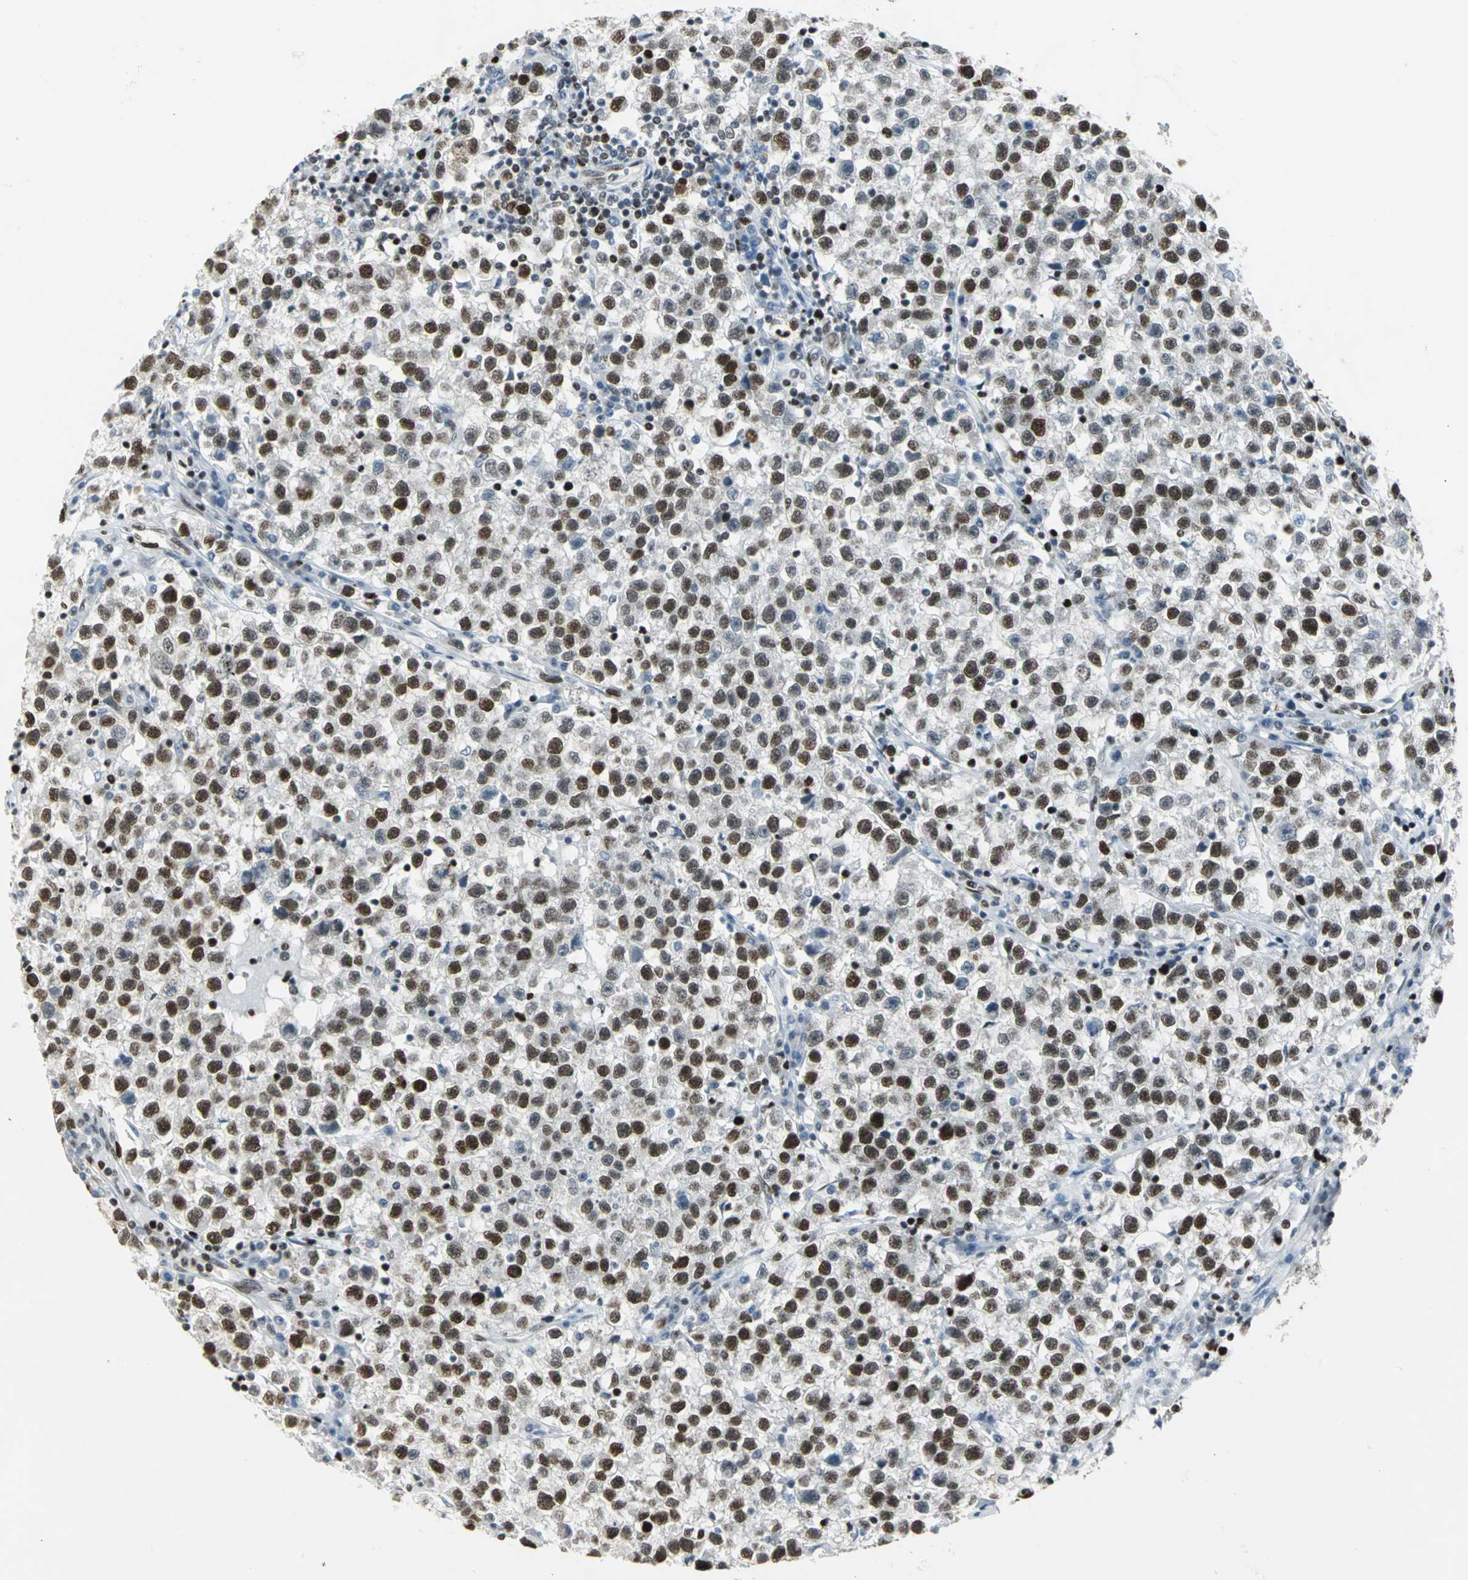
{"staining": {"intensity": "strong", "quantity": ">75%", "location": "nuclear"}, "tissue": "testis cancer", "cell_type": "Tumor cells", "image_type": "cancer", "snomed": [{"axis": "morphology", "description": "Seminoma, NOS"}, {"axis": "topography", "description": "Testis"}], "caption": "The image demonstrates immunohistochemical staining of testis cancer. There is strong nuclear positivity is appreciated in about >75% of tumor cells.", "gene": "HNRNPD", "patient": {"sex": "male", "age": 22}}